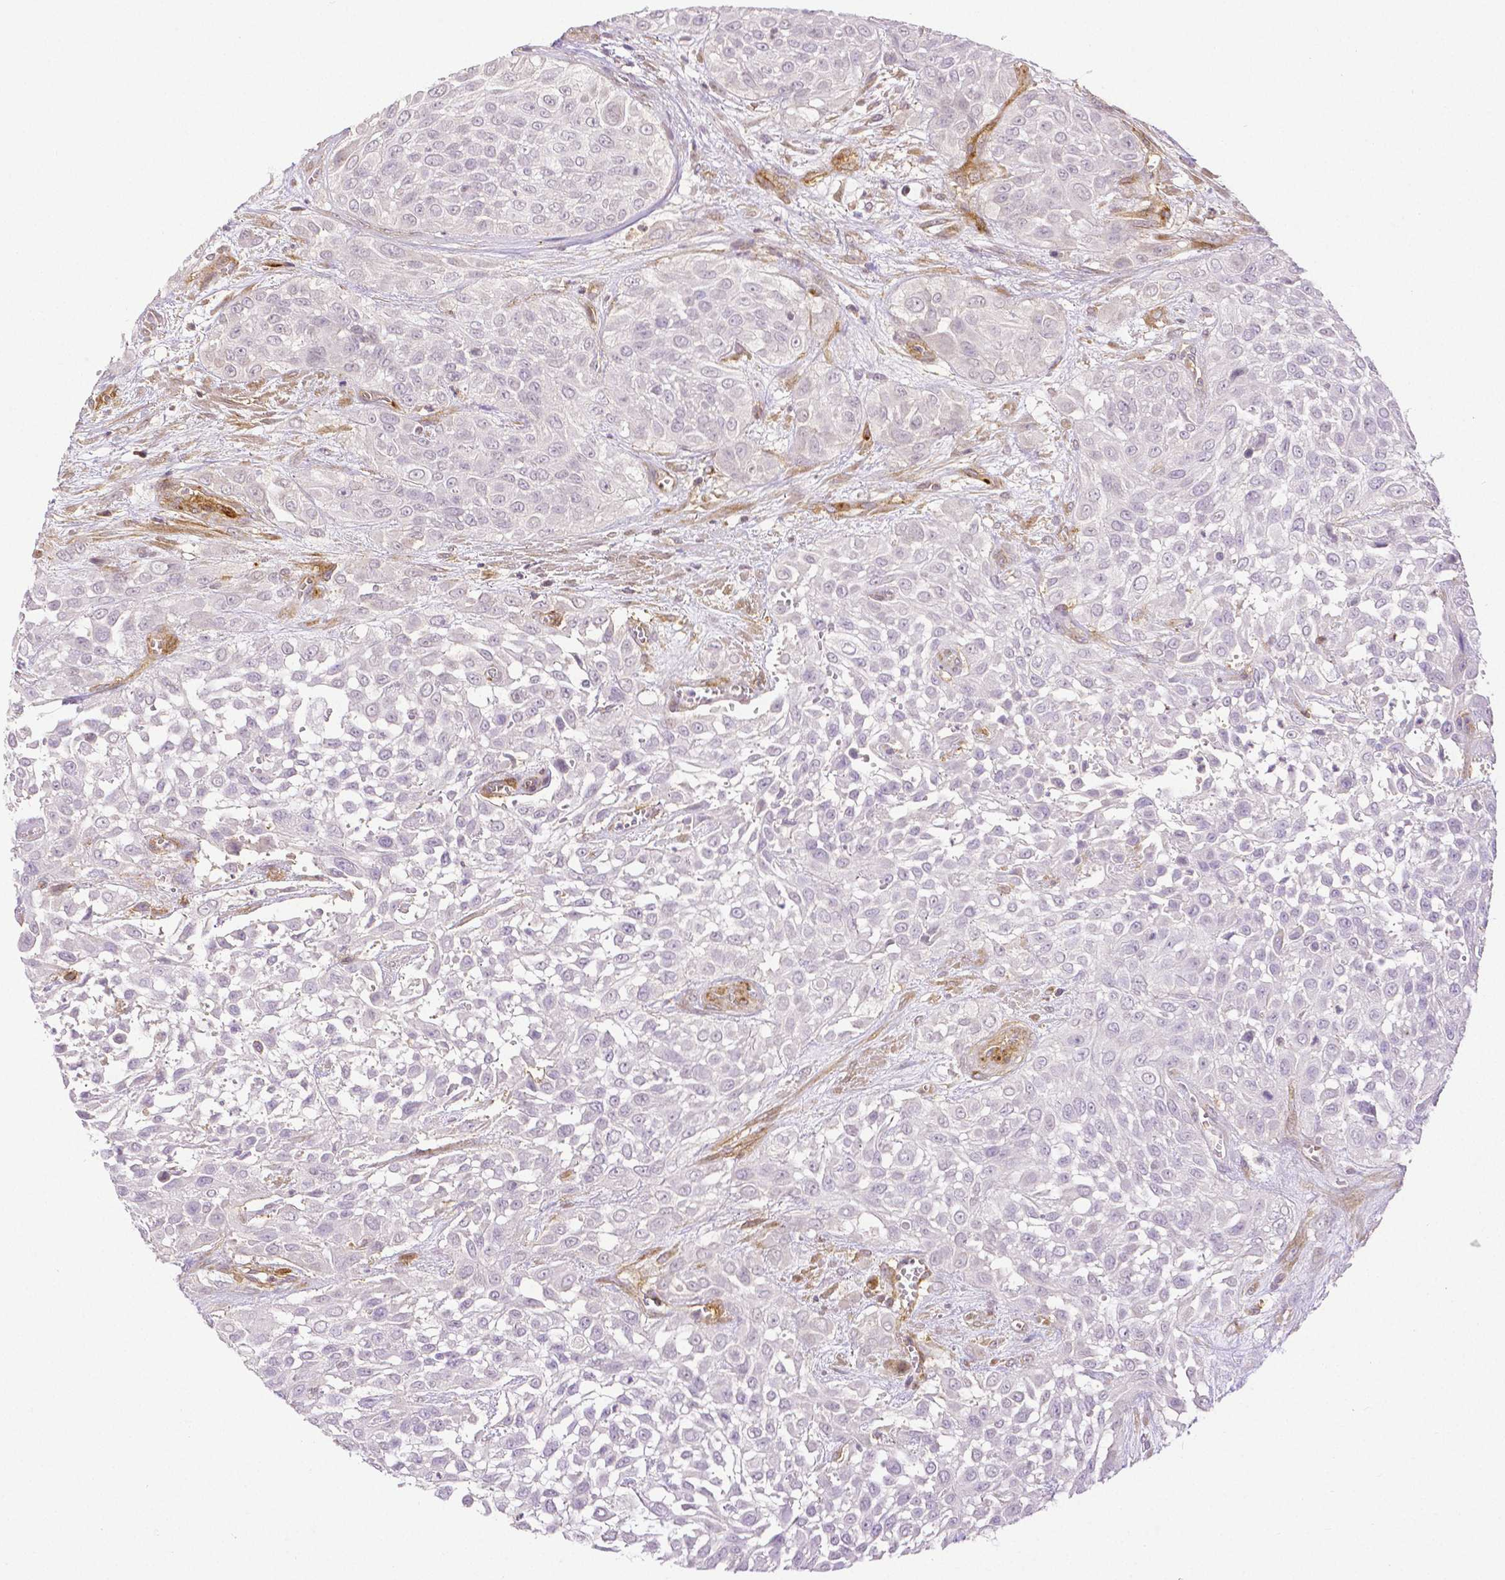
{"staining": {"intensity": "negative", "quantity": "none", "location": "none"}, "tissue": "urothelial cancer", "cell_type": "Tumor cells", "image_type": "cancer", "snomed": [{"axis": "morphology", "description": "Urothelial carcinoma, High grade"}, {"axis": "topography", "description": "Urinary bladder"}], "caption": "IHC histopathology image of human urothelial carcinoma (high-grade) stained for a protein (brown), which exhibits no positivity in tumor cells. (DAB IHC, high magnification).", "gene": "THY1", "patient": {"sex": "male", "age": 57}}